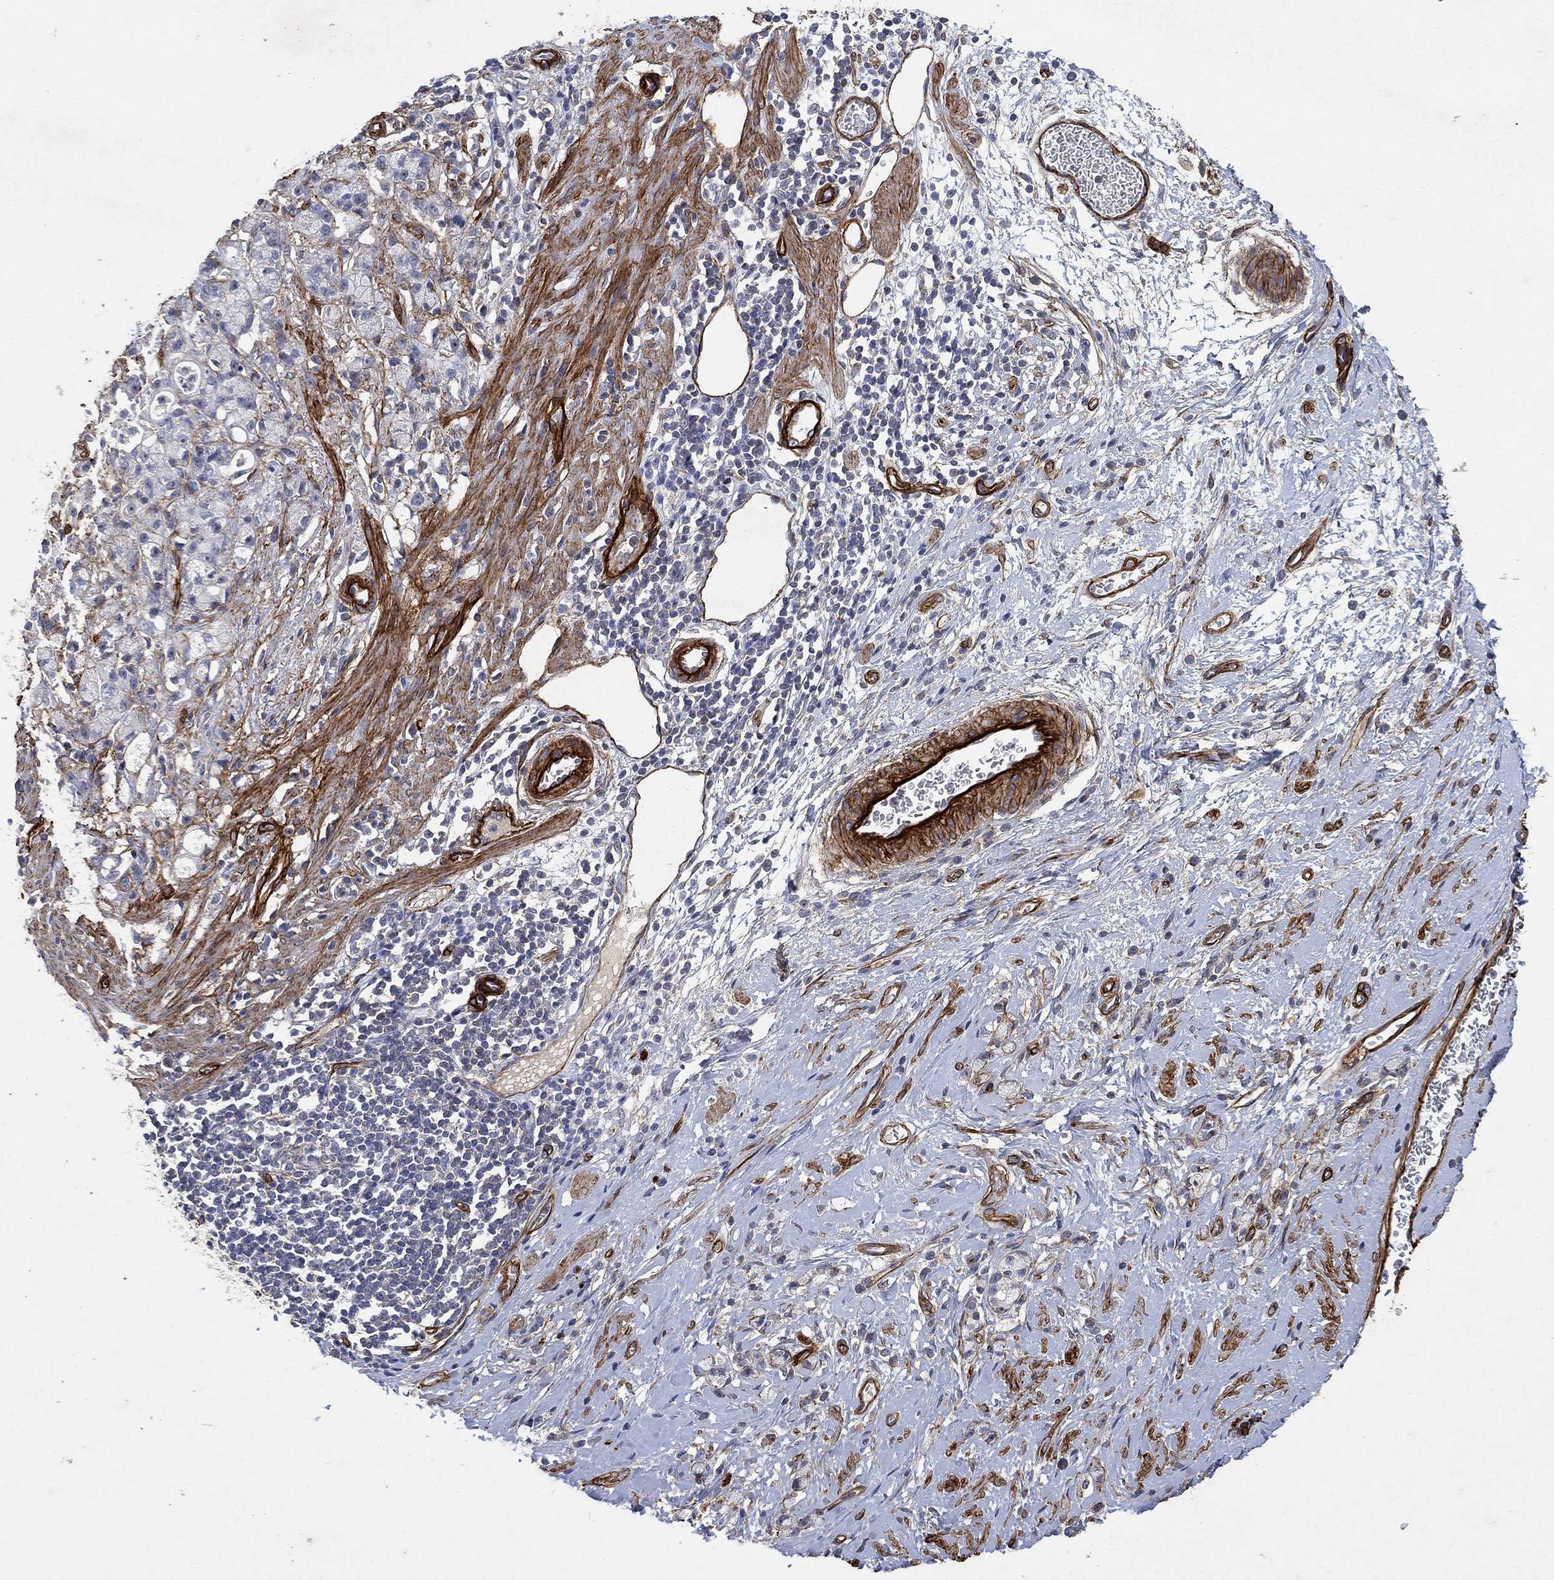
{"staining": {"intensity": "negative", "quantity": "none", "location": "none"}, "tissue": "stomach cancer", "cell_type": "Tumor cells", "image_type": "cancer", "snomed": [{"axis": "morphology", "description": "Adenocarcinoma, NOS"}, {"axis": "topography", "description": "Stomach"}], "caption": "Tumor cells show no significant expression in stomach cancer (adenocarcinoma).", "gene": "COL4A2", "patient": {"sex": "male", "age": 58}}